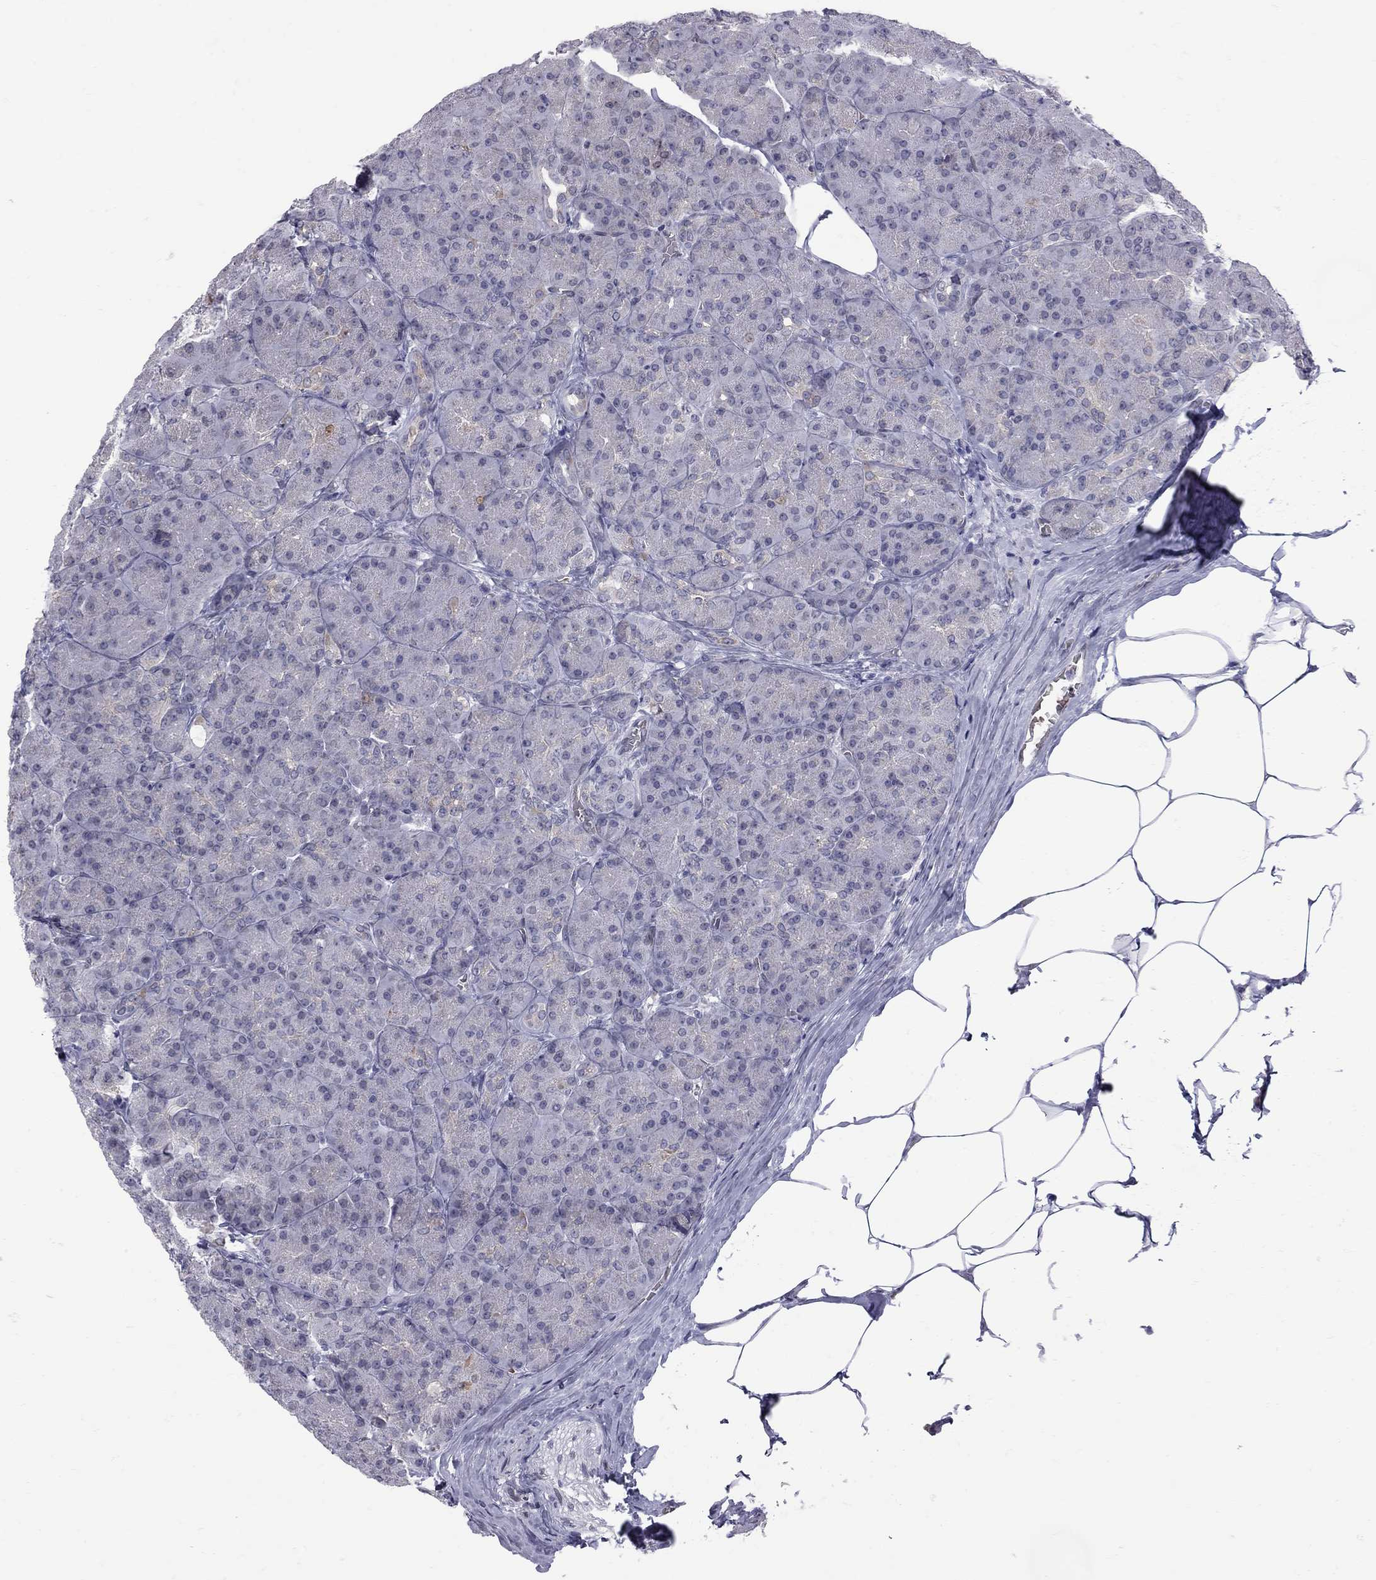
{"staining": {"intensity": "negative", "quantity": "none", "location": "none"}, "tissue": "pancreas", "cell_type": "Exocrine glandular cells", "image_type": "normal", "snomed": [{"axis": "morphology", "description": "Normal tissue, NOS"}, {"axis": "topography", "description": "Pancreas"}], "caption": "Immunohistochemistry of benign human pancreas reveals no staining in exocrine glandular cells. (Immunohistochemistry (ihc), brightfield microscopy, high magnification).", "gene": "CLTCL1", "patient": {"sex": "male", "age": 57}}